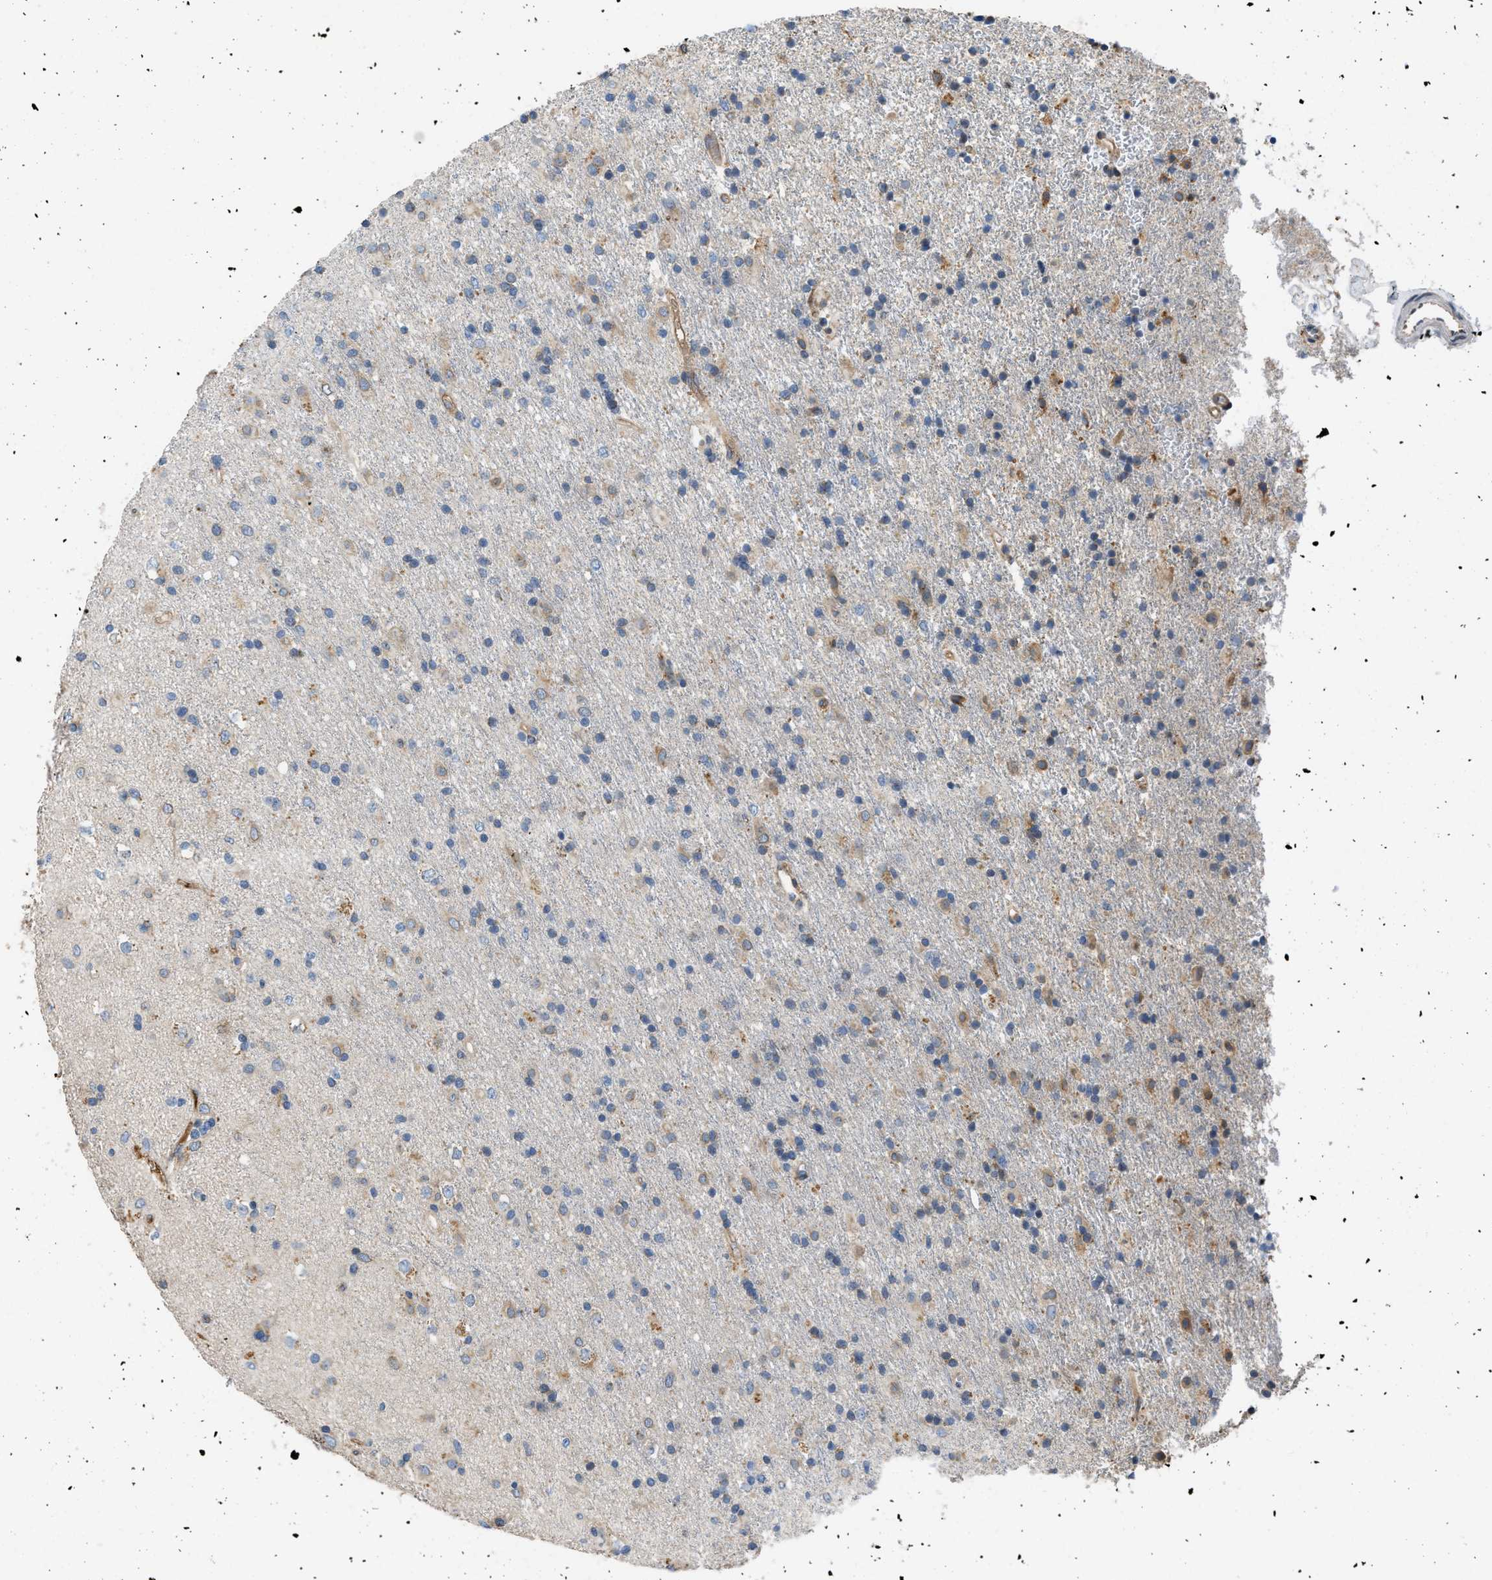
{"staining": {"intensity": "weak", "quantity": "25%-75%", "location": "cytoplasmic/membranous"}, "tissue": "glioma", "cell_type": "Tumor cells", "image_type": "cancer", "snomed": [{"axis": "morphology", "description": "Glioma, malignant, Low grade"}, {"axis": "topography", "description": "Brain"}], "caption": "Human glioma stained for a protein (brown) shows weak cytoplasmic/membranous positive positivity in approximately 25%-75% of tumor cells.", "gene": "GGCX", "patient": {"sex": "male", "age": 65}}